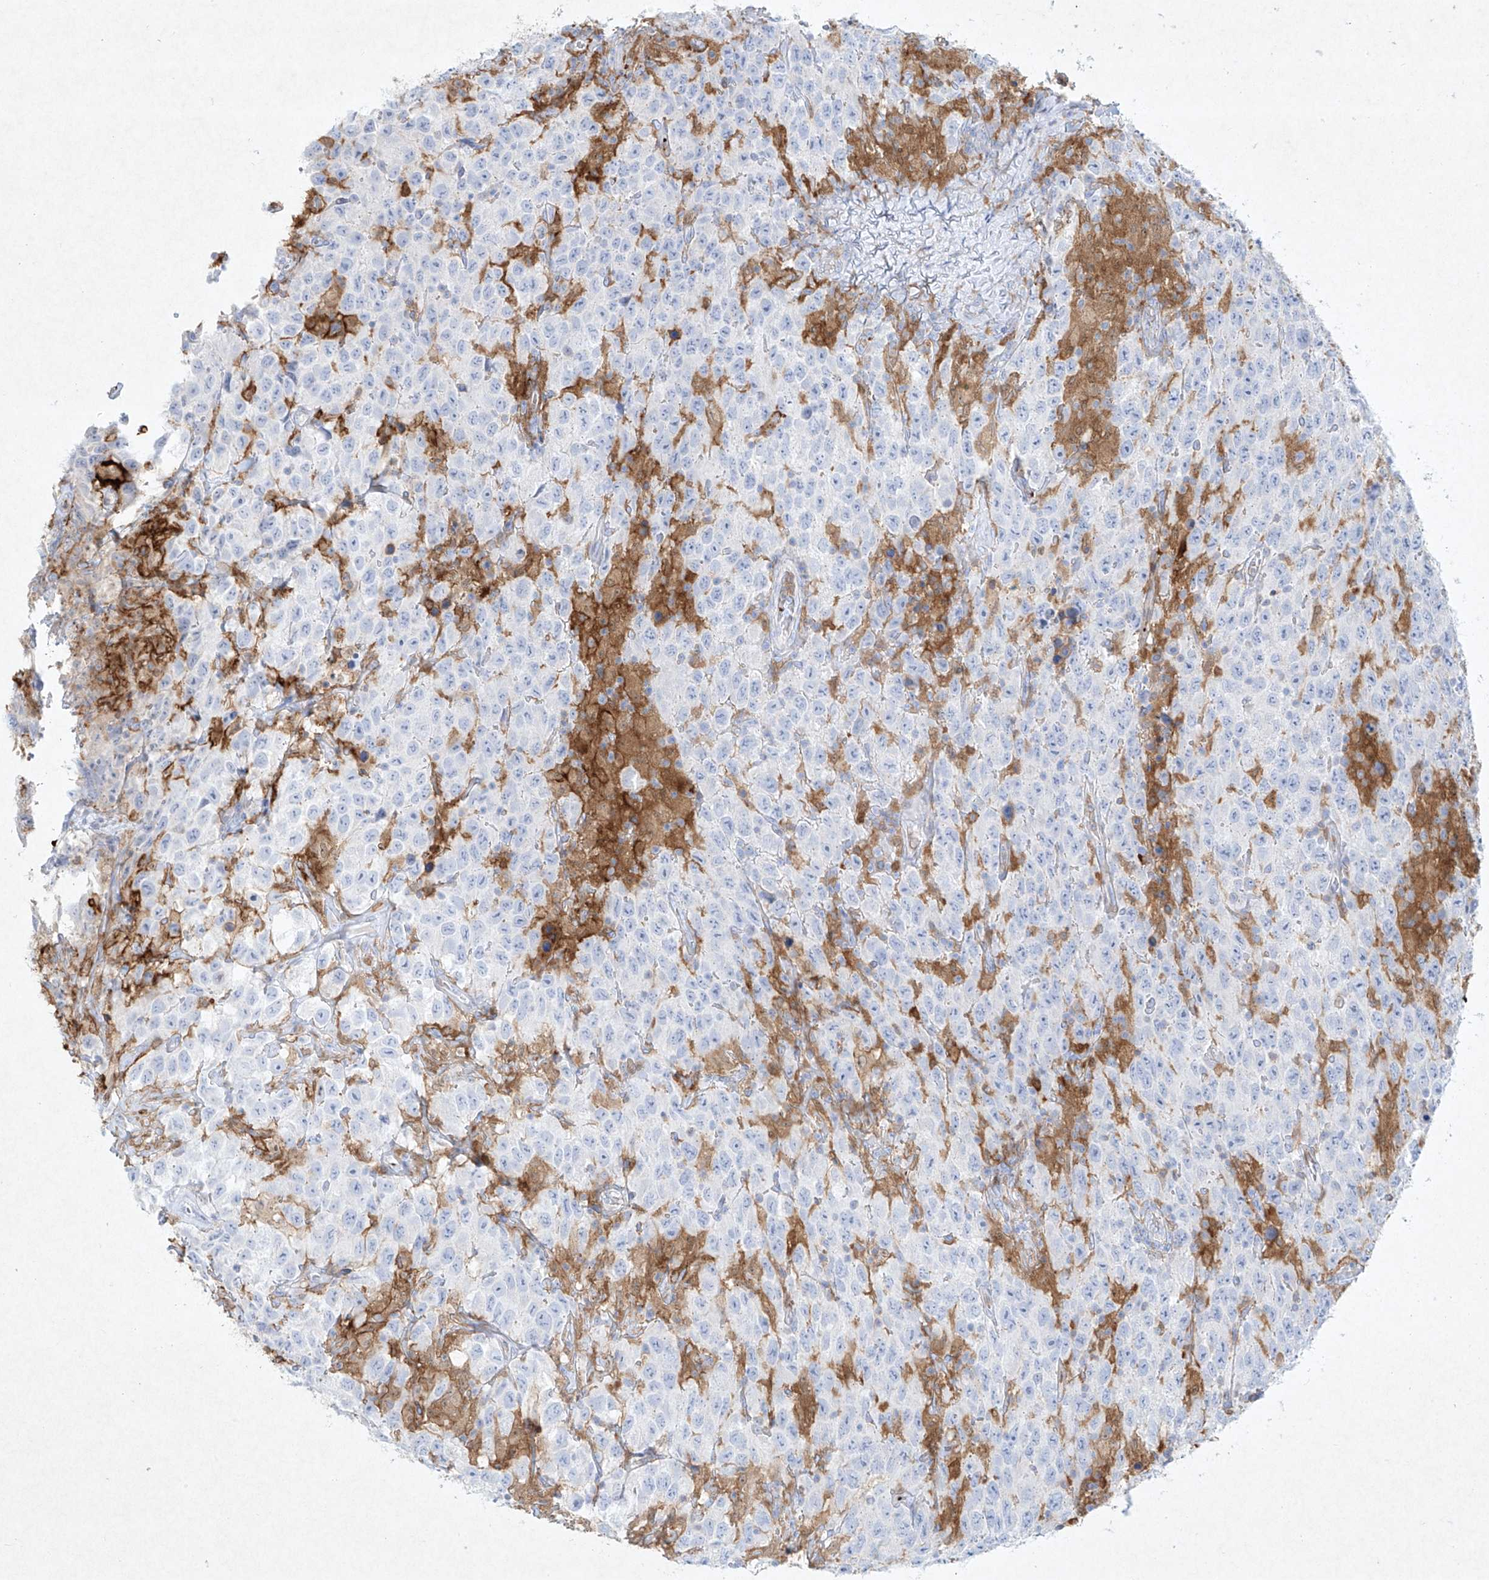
{"staining": {"intensity": "negative", "quantity": "none", "location": "none"}, "tissue": "testis cancer", "cell_type": "Tumor cells", "image_type": "cancer", "snomed": [{"axis": "morphology", "description": "Seminoma, NOS"}, {"axis": "topography", "description": "Testis"}], "caption": "This is an immunohistochemistry micrograph of human testis cancer (seminoma). There is no positivity in tumor cells.", "gene": "PLEK", "patient": {"sex": "male", "age": 41}}